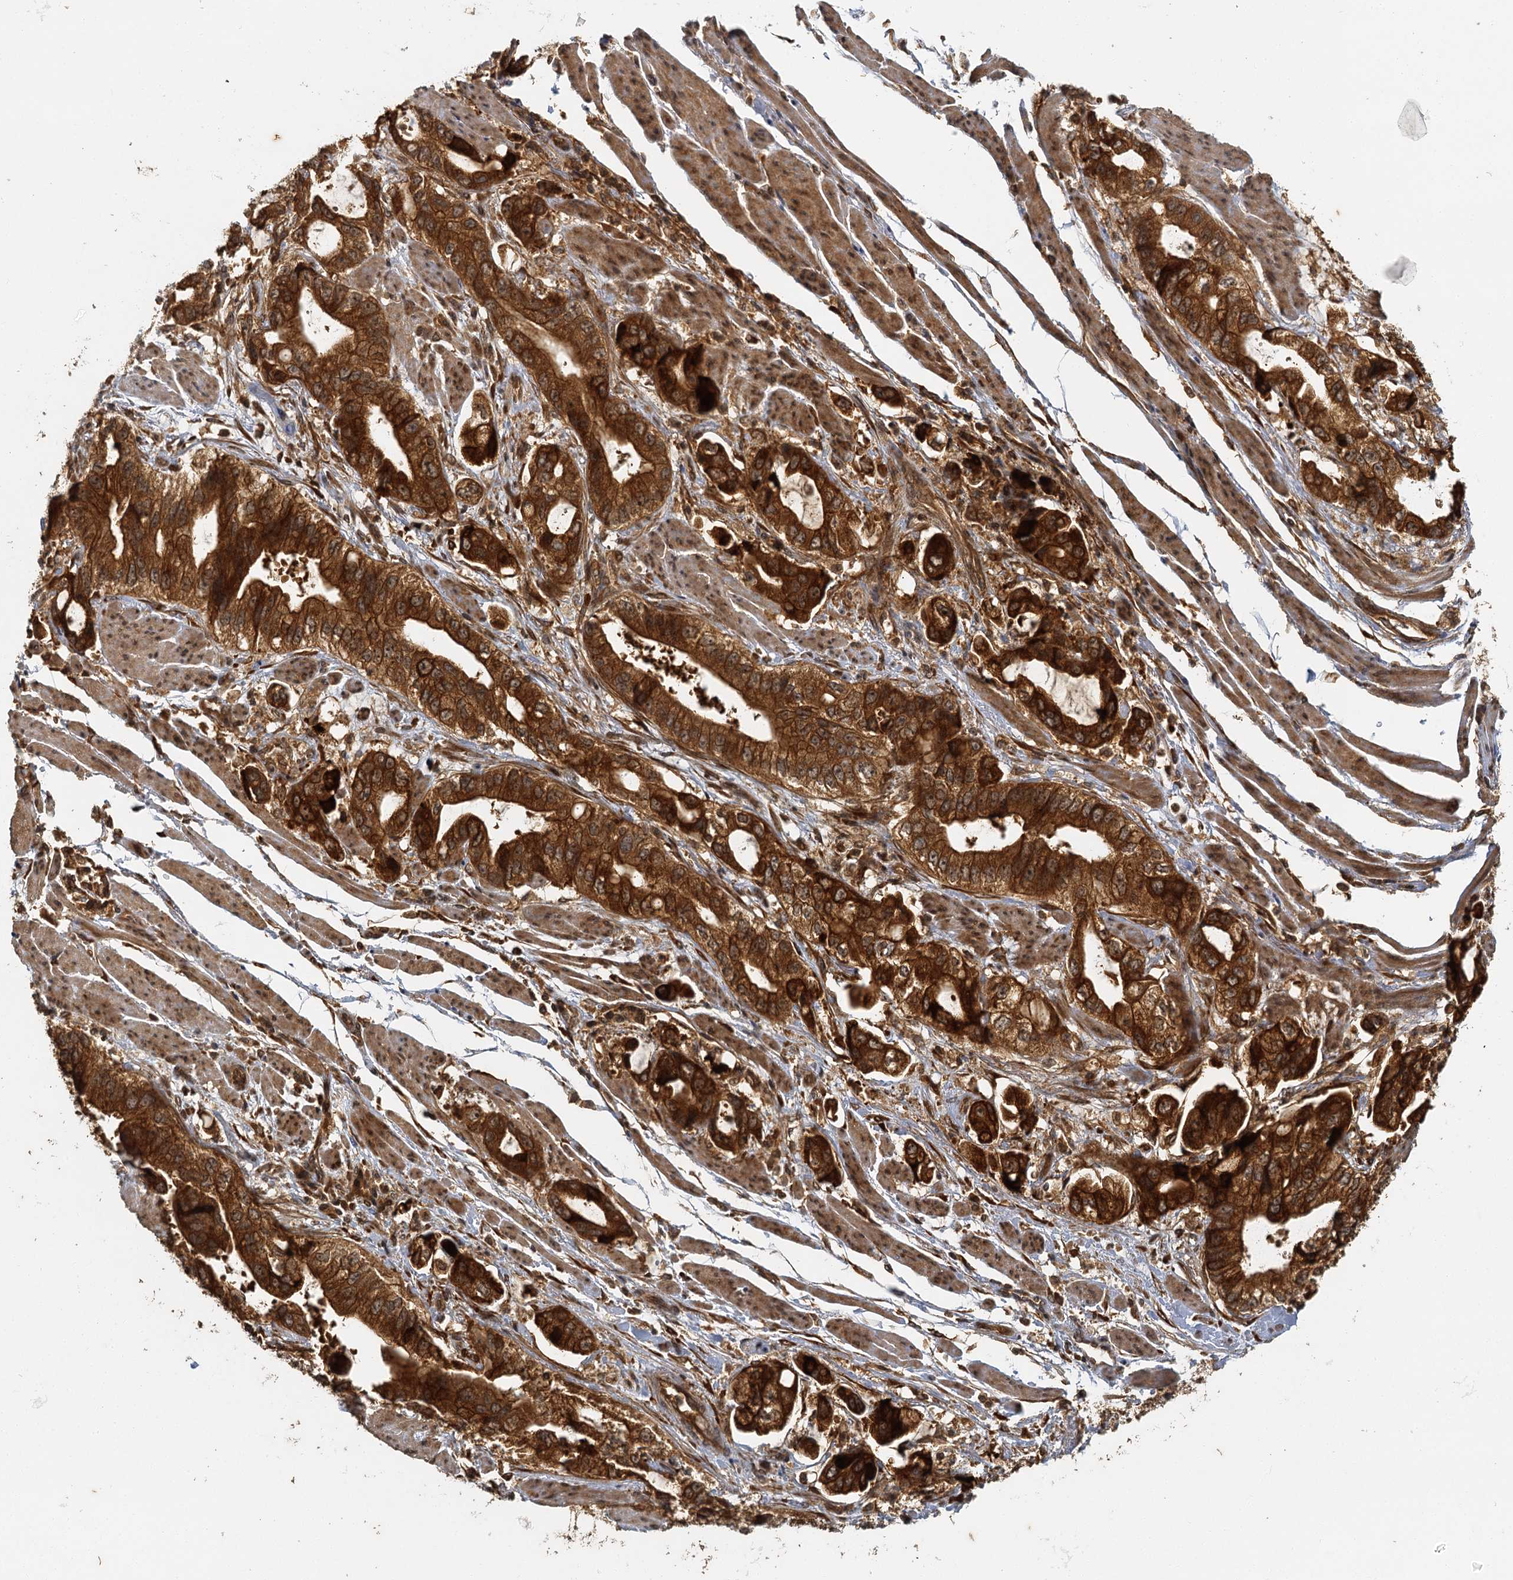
{"staining": {"intensity": "strong", "quantity": ">75%", "location": "cytoplasmic/membranous,nuclear"}, "tissue": "stomach cancer", "cell_type": "Tumor cells", "image_type": "cancer", "snomed": [{"axis": "morphology", "description": "Adenocarcinoma, NOS"}, {"axis": "topography", "description": "Stomach"}], "caption": "Immunohistochemical staining of adenocarcinoma (stomach) exhibits high levels of strong cytoplasmic/membranous and nuclear protein expression in about >75% of tumor cells. (DAB (3,3'-diaminobenzidine) IHC, brown staining for protein, blue staining for nuclei).", "gene": "ZNF549", "patient": {"sex": "male", "age": 62}}